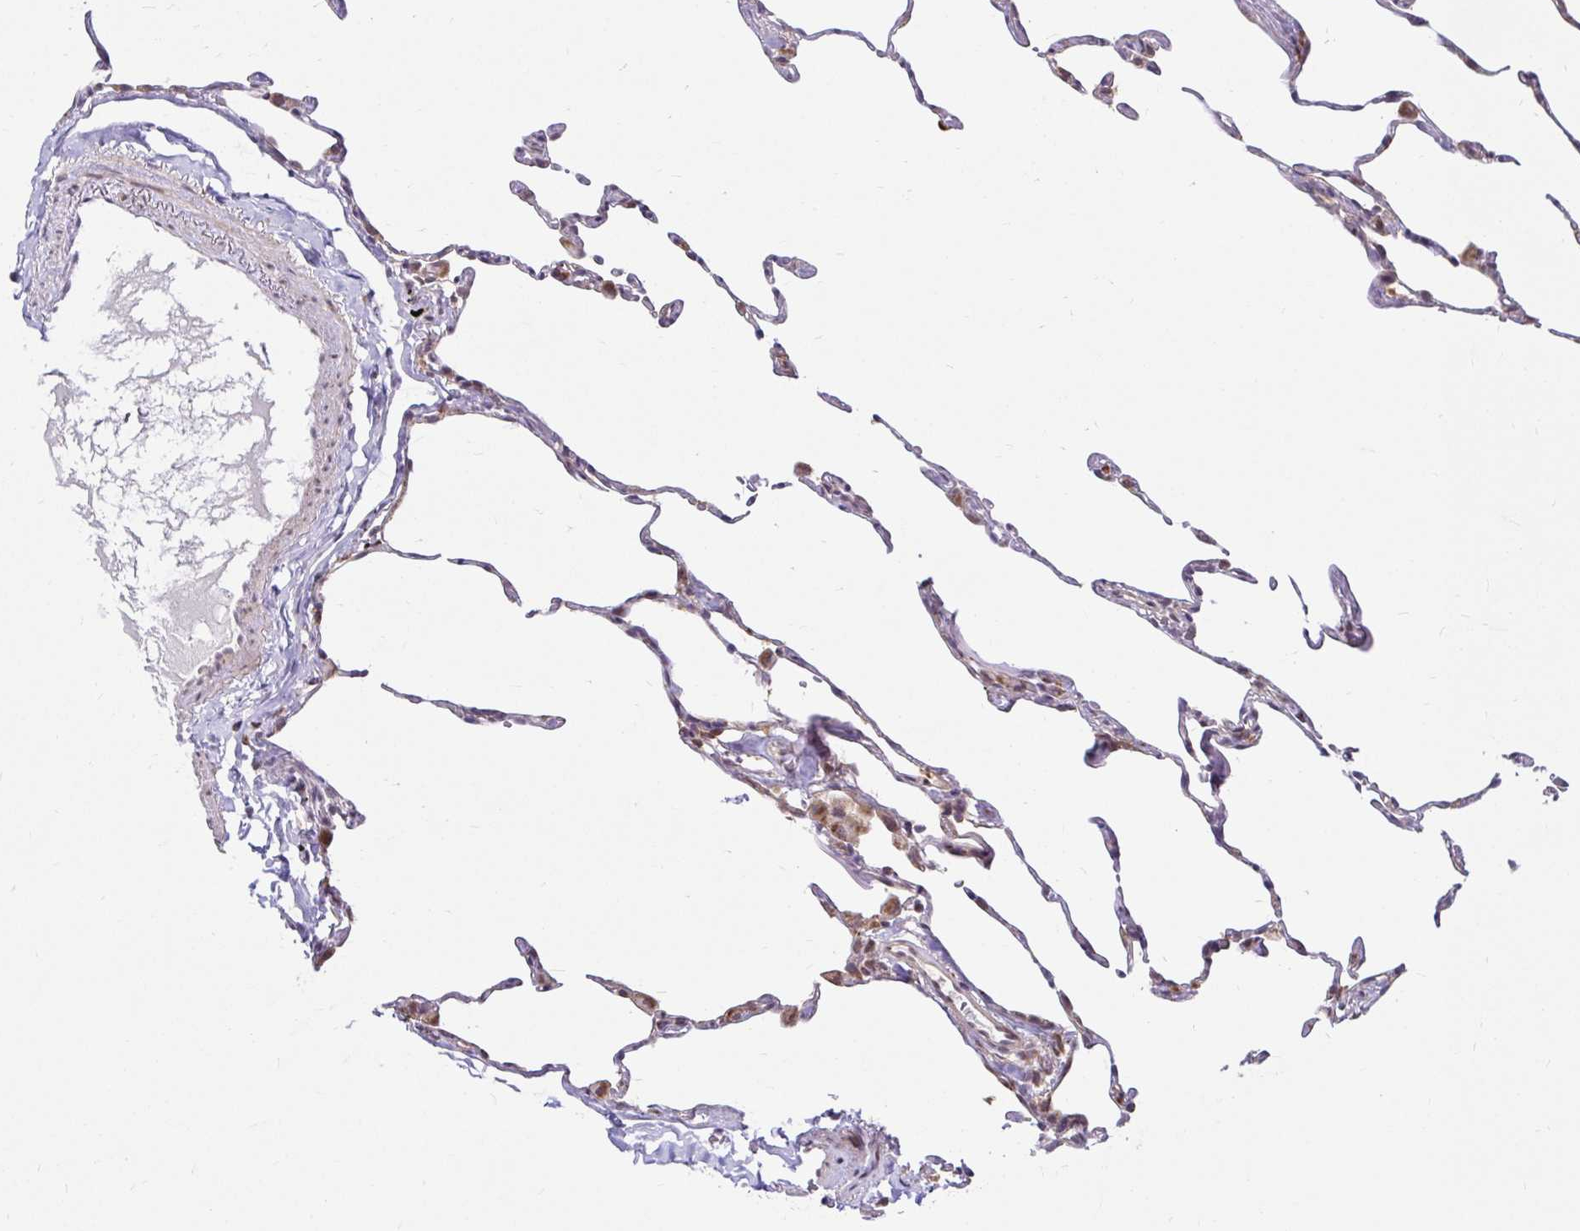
{"staining": {"intensity": "weak", "quantity": "25%-75%", "location": "cytoplasmic/membranous"}, "tissue": "lung", "cell_type": "Alveolar cells", "image_type": "normal", "snomed": [{"axis": "morphology", "description": "Normal tissue, NOS"}, {"axis": "topography", "description": "Lung"}], "caption": "A brown stain labels weak cytoplasmic/membranous staining of a protein in alveolar cells of normal human lung.", "gene": "TIMM50", "patient": {"sex": "female", "age": 57}}